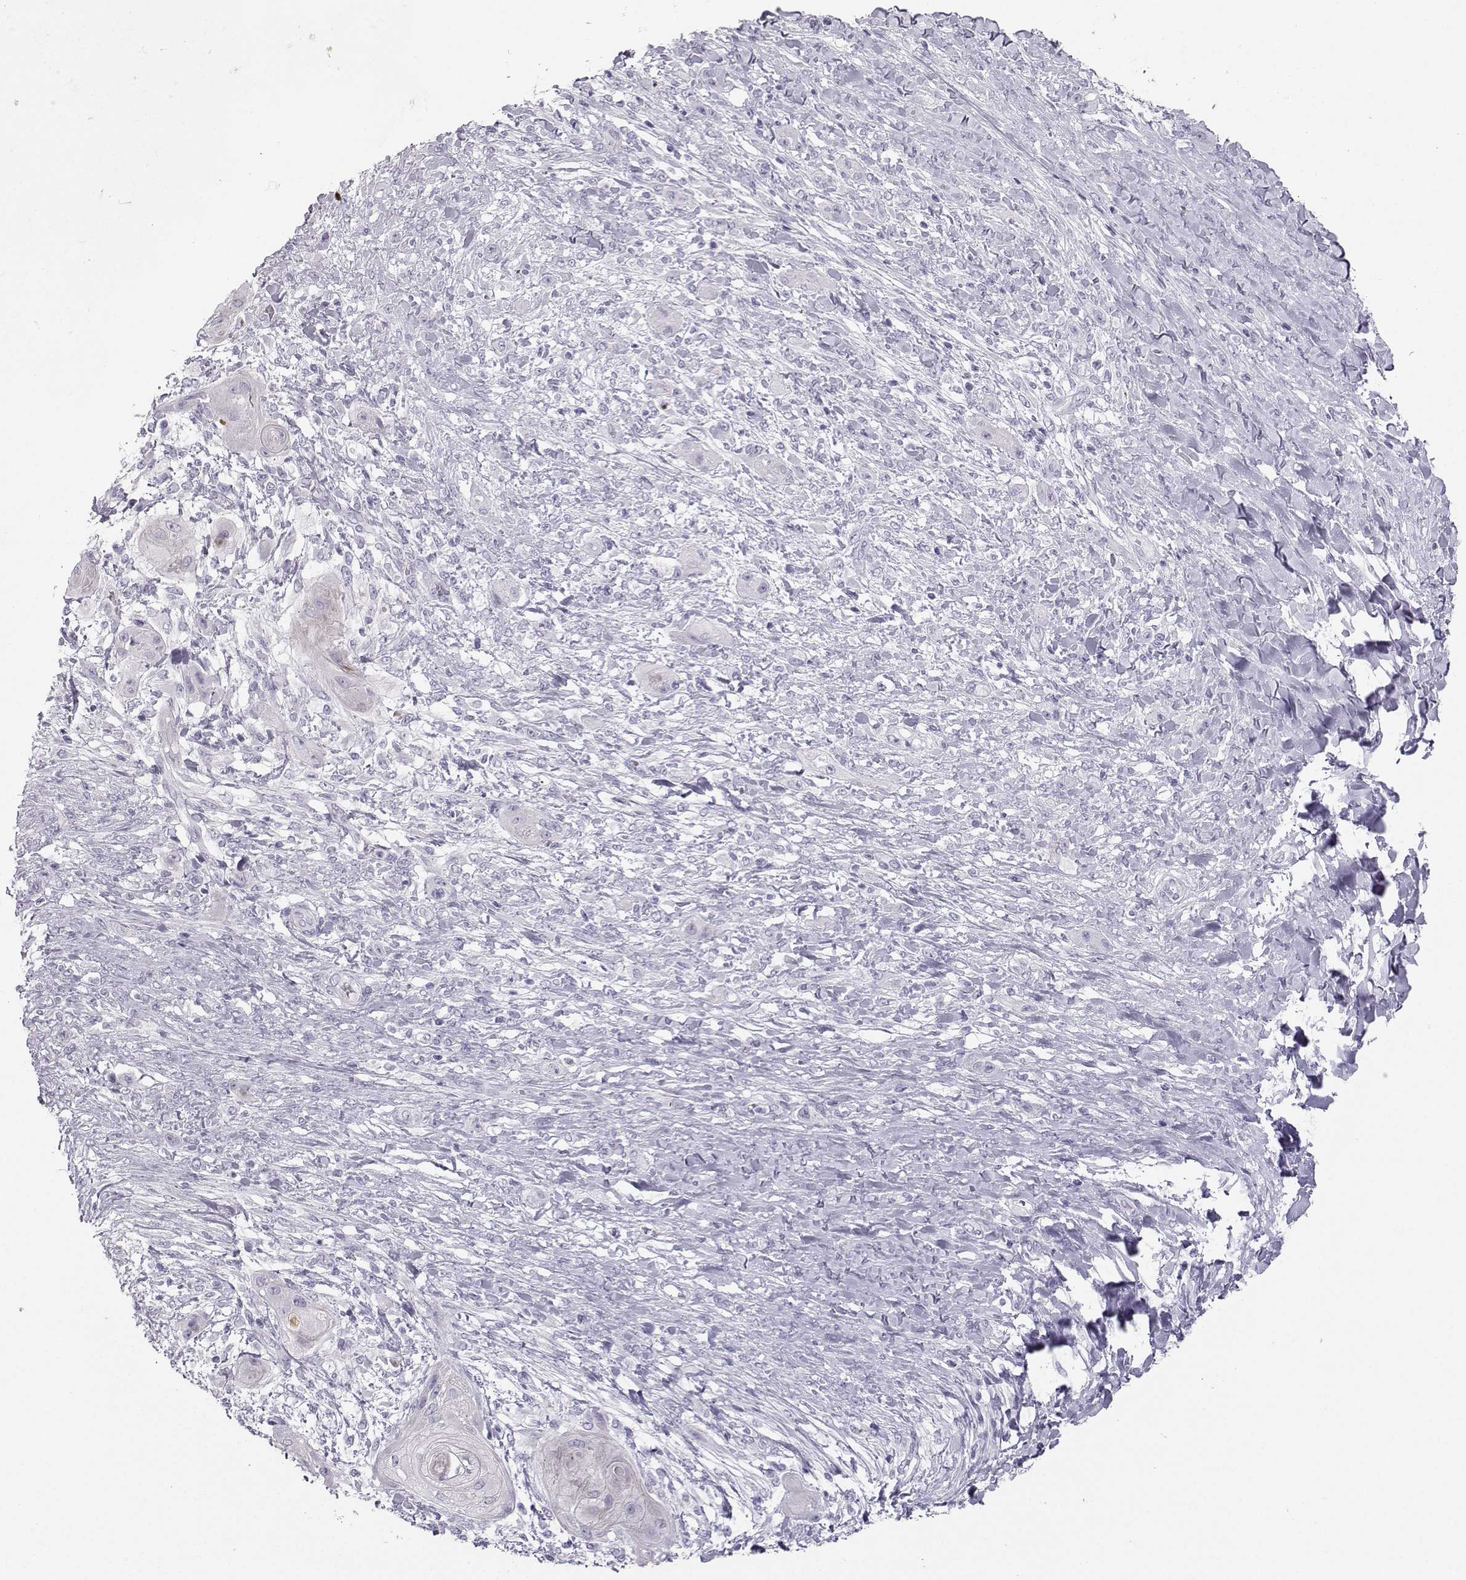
{"staining": {"intensity": "negative", "quantity": "none", "location": "none"}, "tissue": "skin cancer", "cell_type": "Tumor cells", "image_type": "cancer", "snomed": [{"axis": "morphology", "description": "Squamous cell carcinoma, NOS"}, {"axis": "topography", "description": "Skin"}], "caption": "Skin squamous cell carcinoma was stained to show a protein in brown. There is no significant positivity in tumor cells.", "gene": "IQCD", "patient": {"sex": "male", "age": 62}}